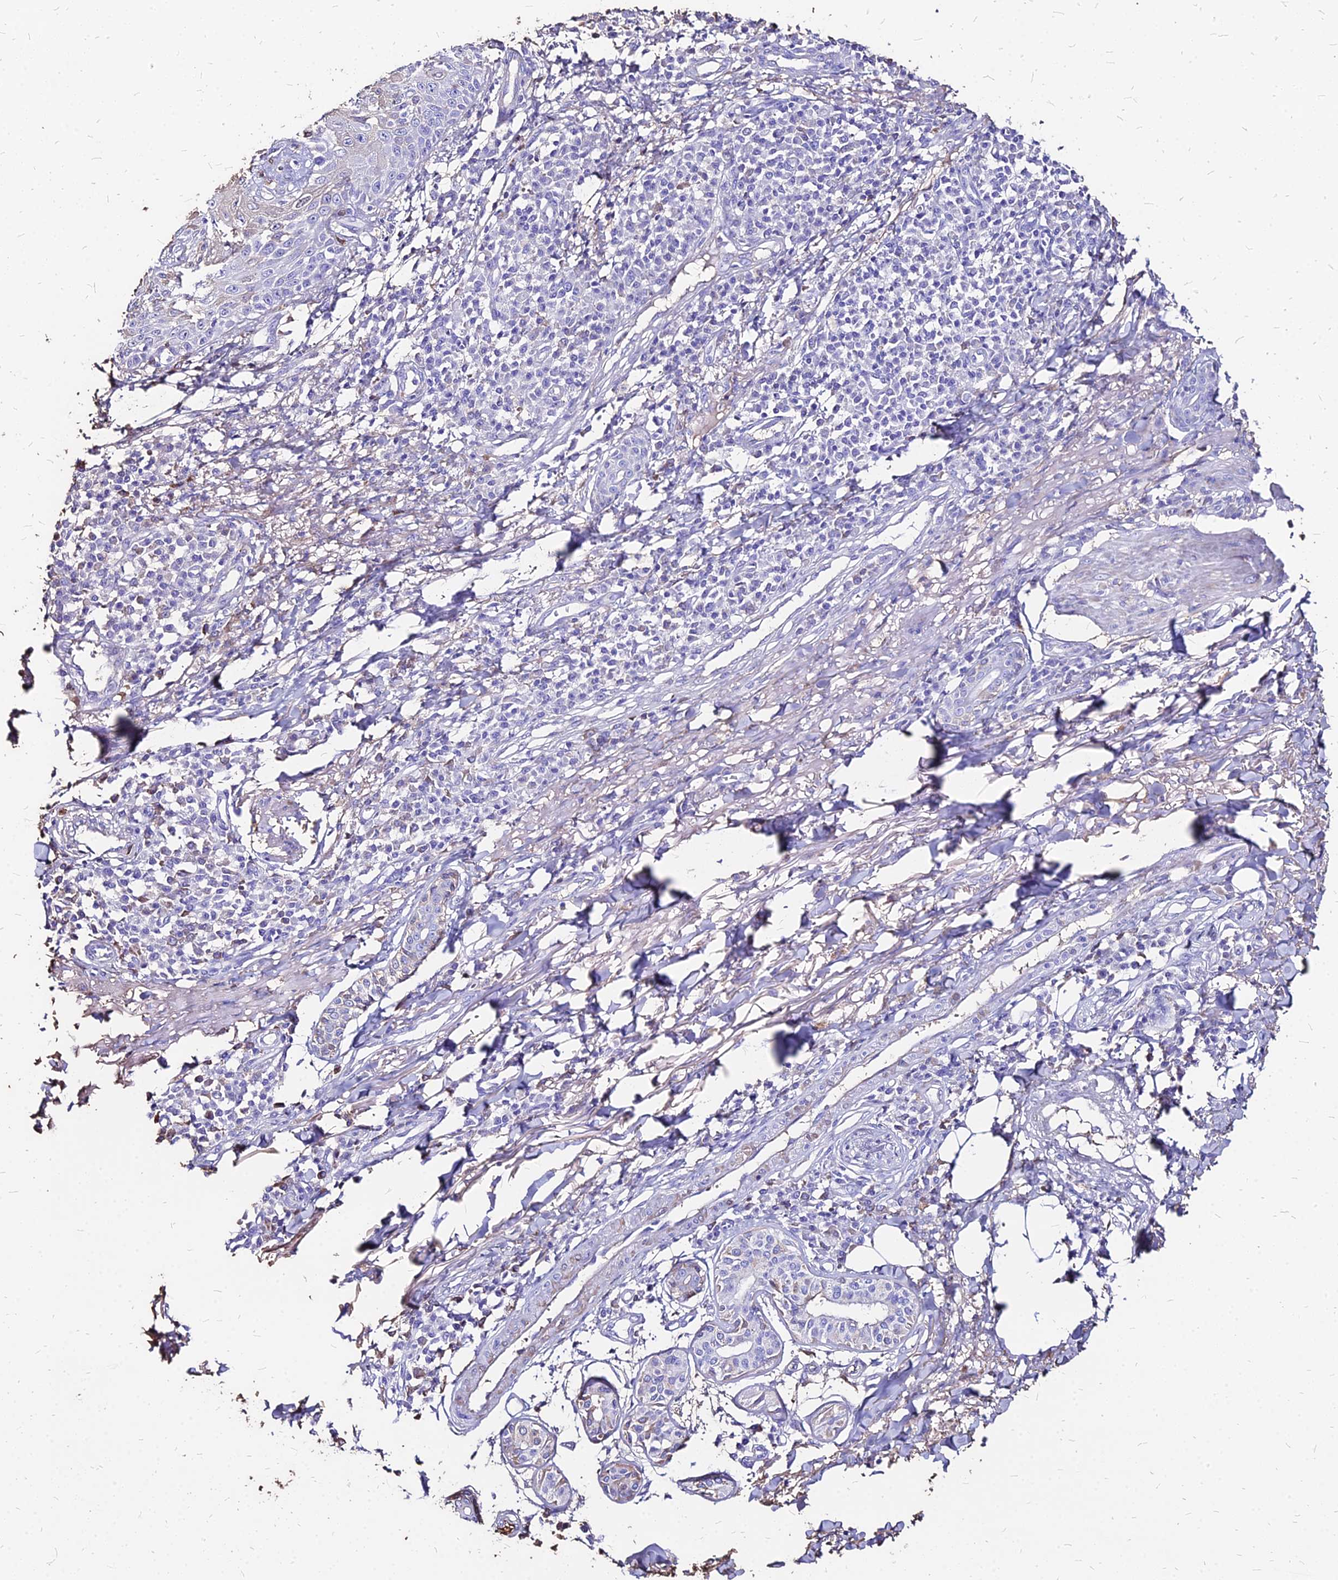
{"staining": {"intensity": "negative", "quantity": "none", "location": "none"}, "tissue": "skin cancer", "cell_type": "Tumor cells", "image_type": "cancer", "snomed": [{"axis": "morphology", "description": "Squamous cell carcinoma, NOS"}, {"axis": "topography", "description": "Skin"}], "caption": "DAB immunohistochemical staining of human skin cancer shows no significant expression in tumor cells.", "gene": "NME5", "patient": {"sex": "male", "age": 71}}